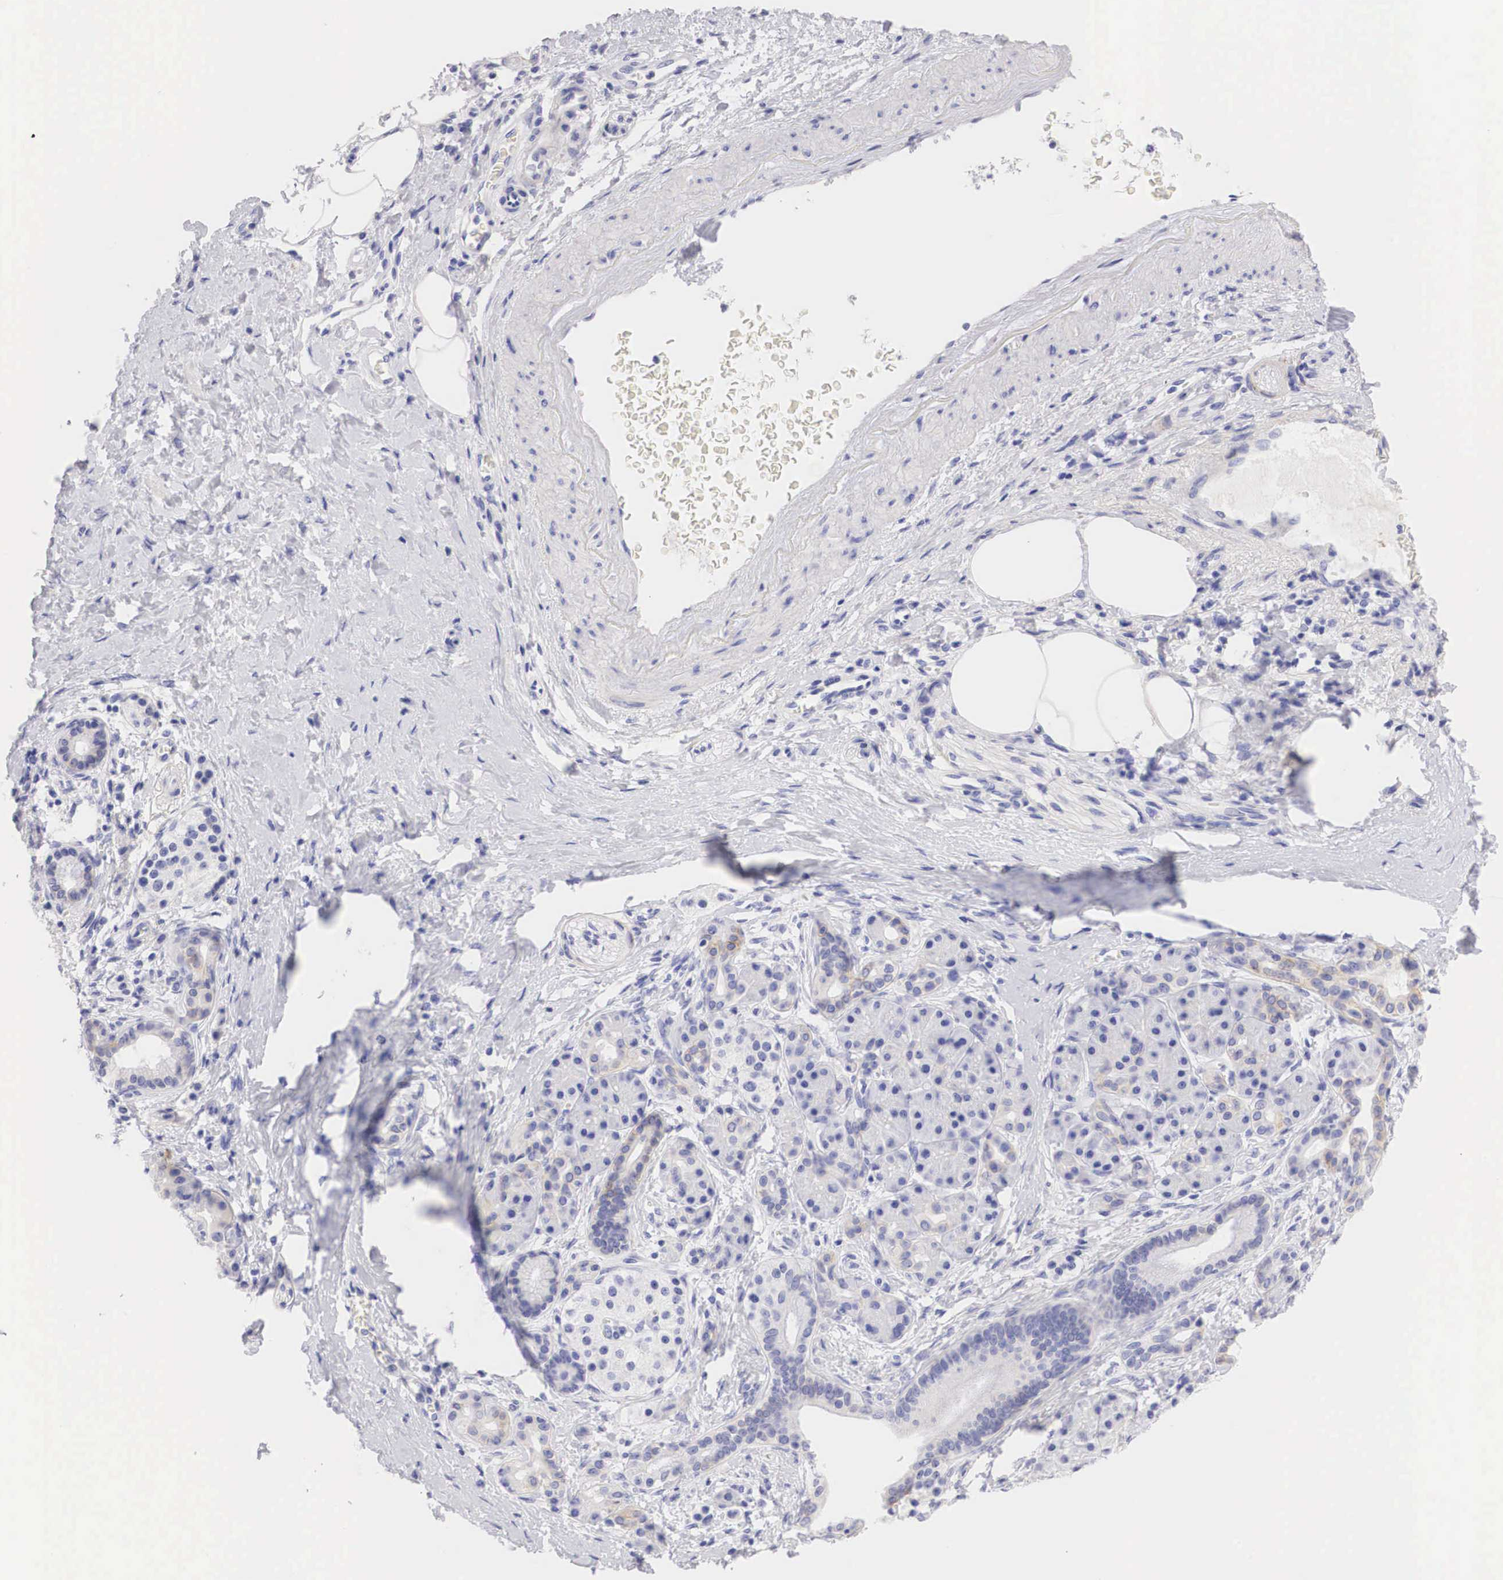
{"staining": {"intensity": "weak", "quantity": "<25%", "location": "cytoplasmic/membranous"}, "tissue": "pancreatic cancer", "cell_type": "Tumor cells", "image_type": "cancer", "snomed": [{"axis": "morphology", "description": "Adenocarcinoma, NOS"}, {"axis": "topography", "description": "Pancreas"}], "caption": "DAB (3,3'-diaminobenzidine) immunohistochemical staining of pancreatic cancer demonstrates no significant expression in tumor cells.", "gene": "ERBB2", "patient": {"sex": "female", "age": 66}}